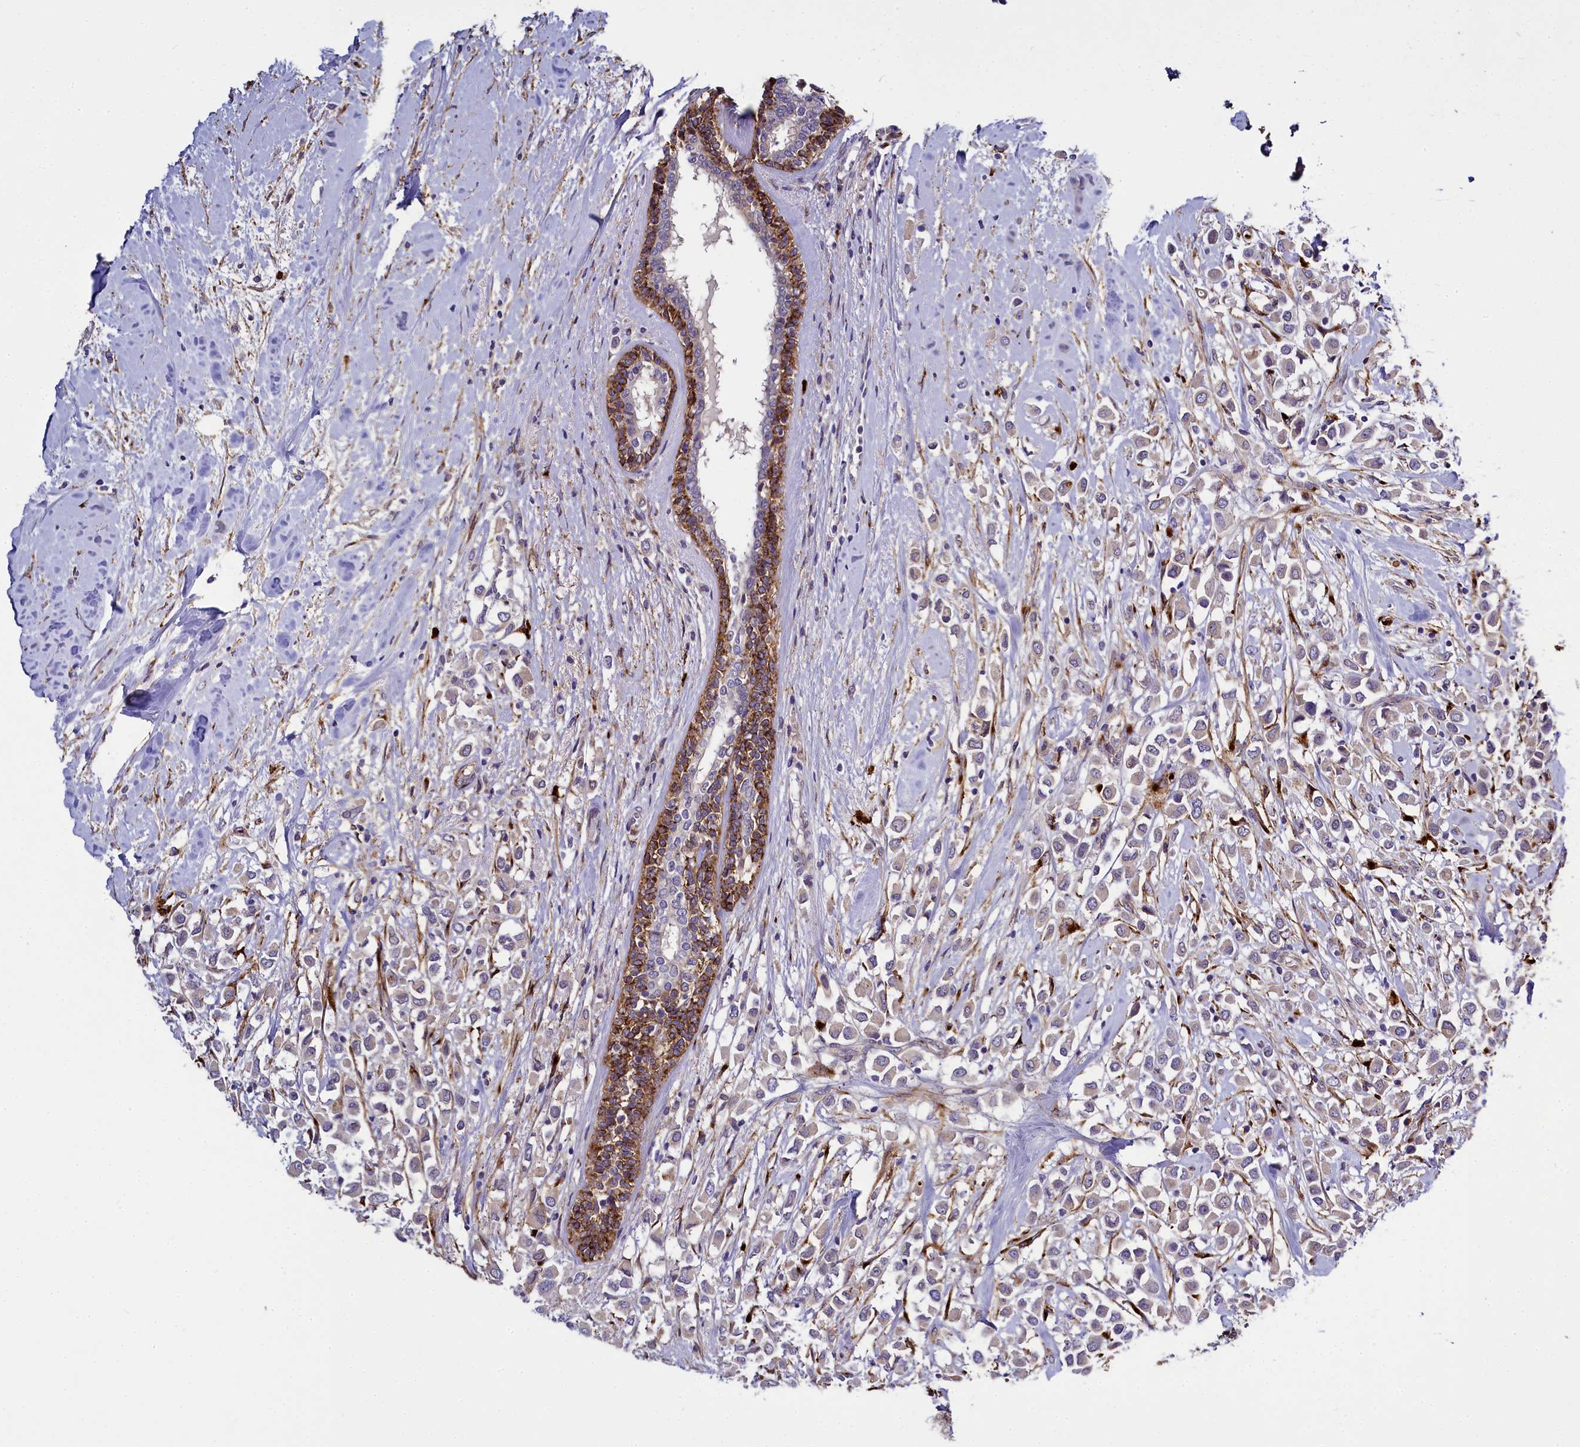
{"staining": {"intensity": "negative", "quantity": "none", "location": "none"}, "tissue": "breast cancer", "cell_type": "Tumor cells", "image_type": "cancer", "snomed": [{"axis": "morphology", "description": "Duct carcinoma"}, {"axis": "topography", "description": "Breast"}], "caption": "Tumor cells show no significant protein staining in breast cancer (invasive ductal carcinoma).", "gene": "MRC2", "patient": {"sex": "female", "age": 87}}